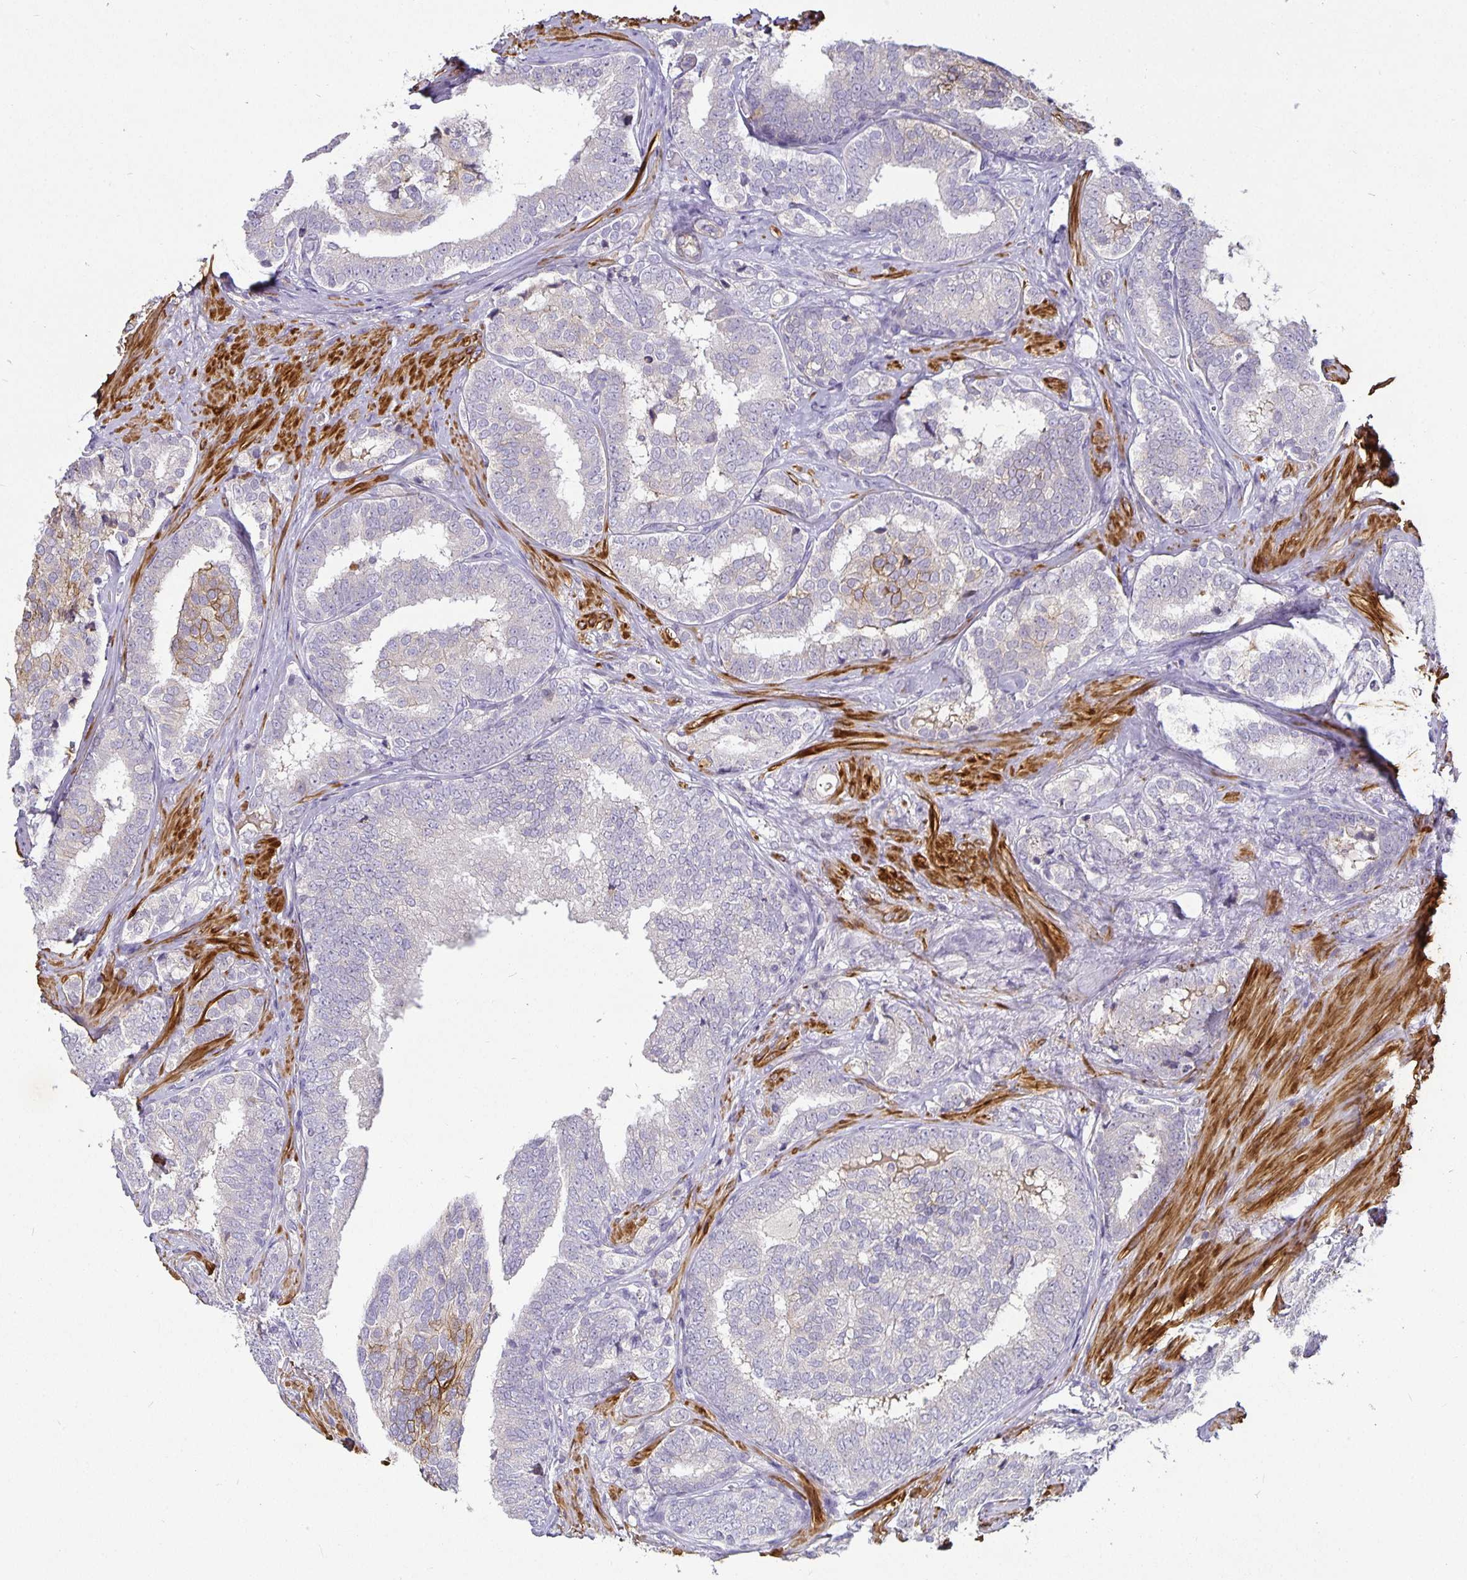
{"staining": {"intensity": "moderate", "quantity": "<25%", "location": "cytoplasmic/membranous"}, "tissue": "prostate cancer", "cell_type": "Tumor cells", "image_type": "cancer", "snomed": [{"axis": "morphology", "description": "Adenocarcinoma, High grade"}, {"axis": "topography", "description": "Prostate"}], "caption": "Human adenocarcinoma (high-grade) (prostate) stained with a protein marker displays moderate staining in tumor cells.", "gene": "CA12", "patient": {"sex": "male", "age": 72}}